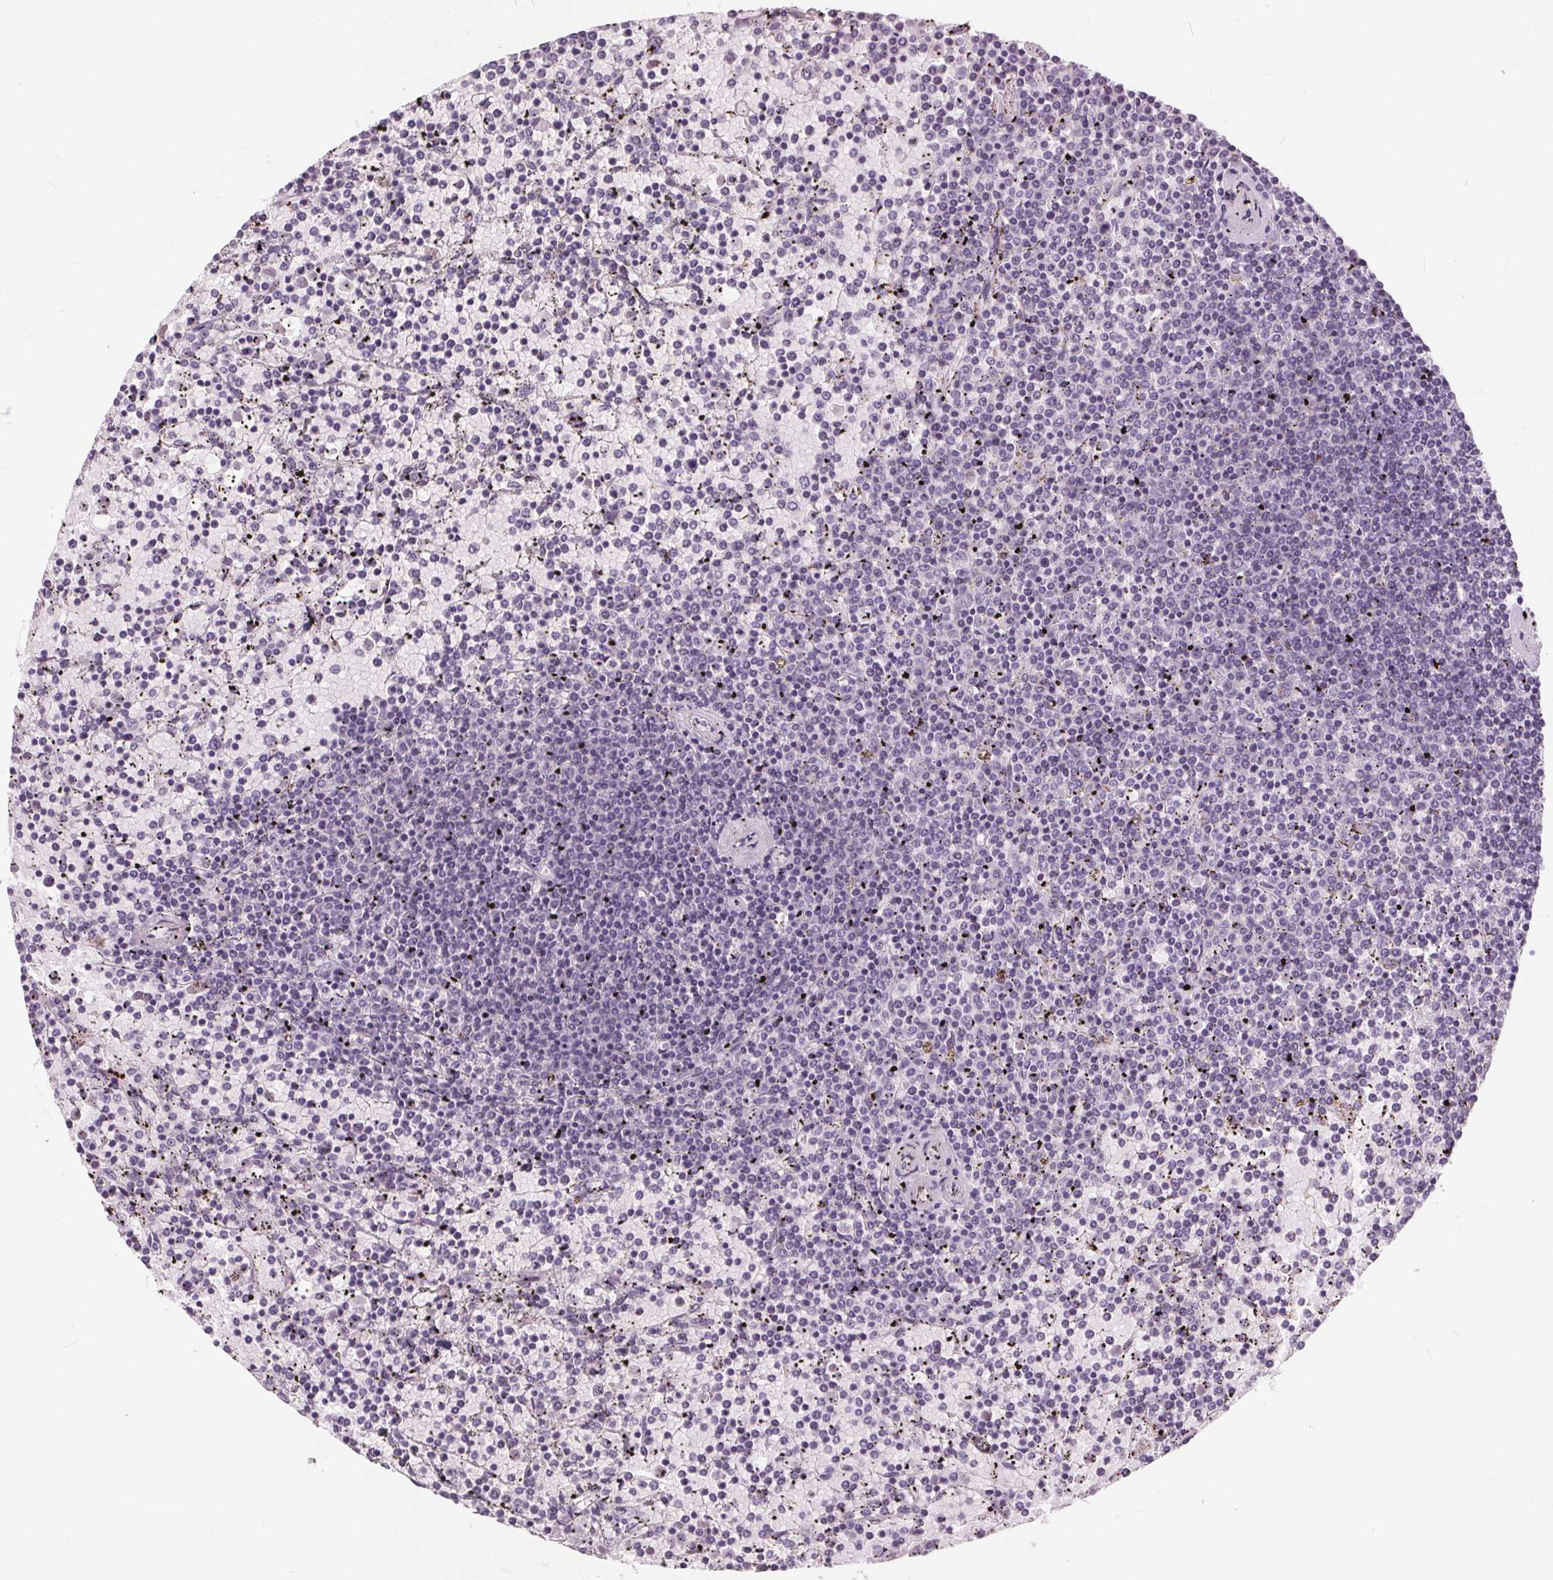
{"staining": {"intensity": "negative", "quantity": "none", "location": "none"}, "tissue": "lymphoma", "cell_type": "Tumor cells", "image_type": "cancer", "snomed": [{"axis": "morphology", "description": "Malignant lymphoma, non-Hodgkin's type, Low grade"}, {"axis": "topography", "description": "Spleen"}], "caption": "Immunohistochemistry image of human low-grade malignant lymphoma, non-Hodgkin's type stained for a protein (brown), which demonstrates no expression in tumor cells.", "gene": "PLA2G2E", "patient": {"sex": "female", "age": 77}}